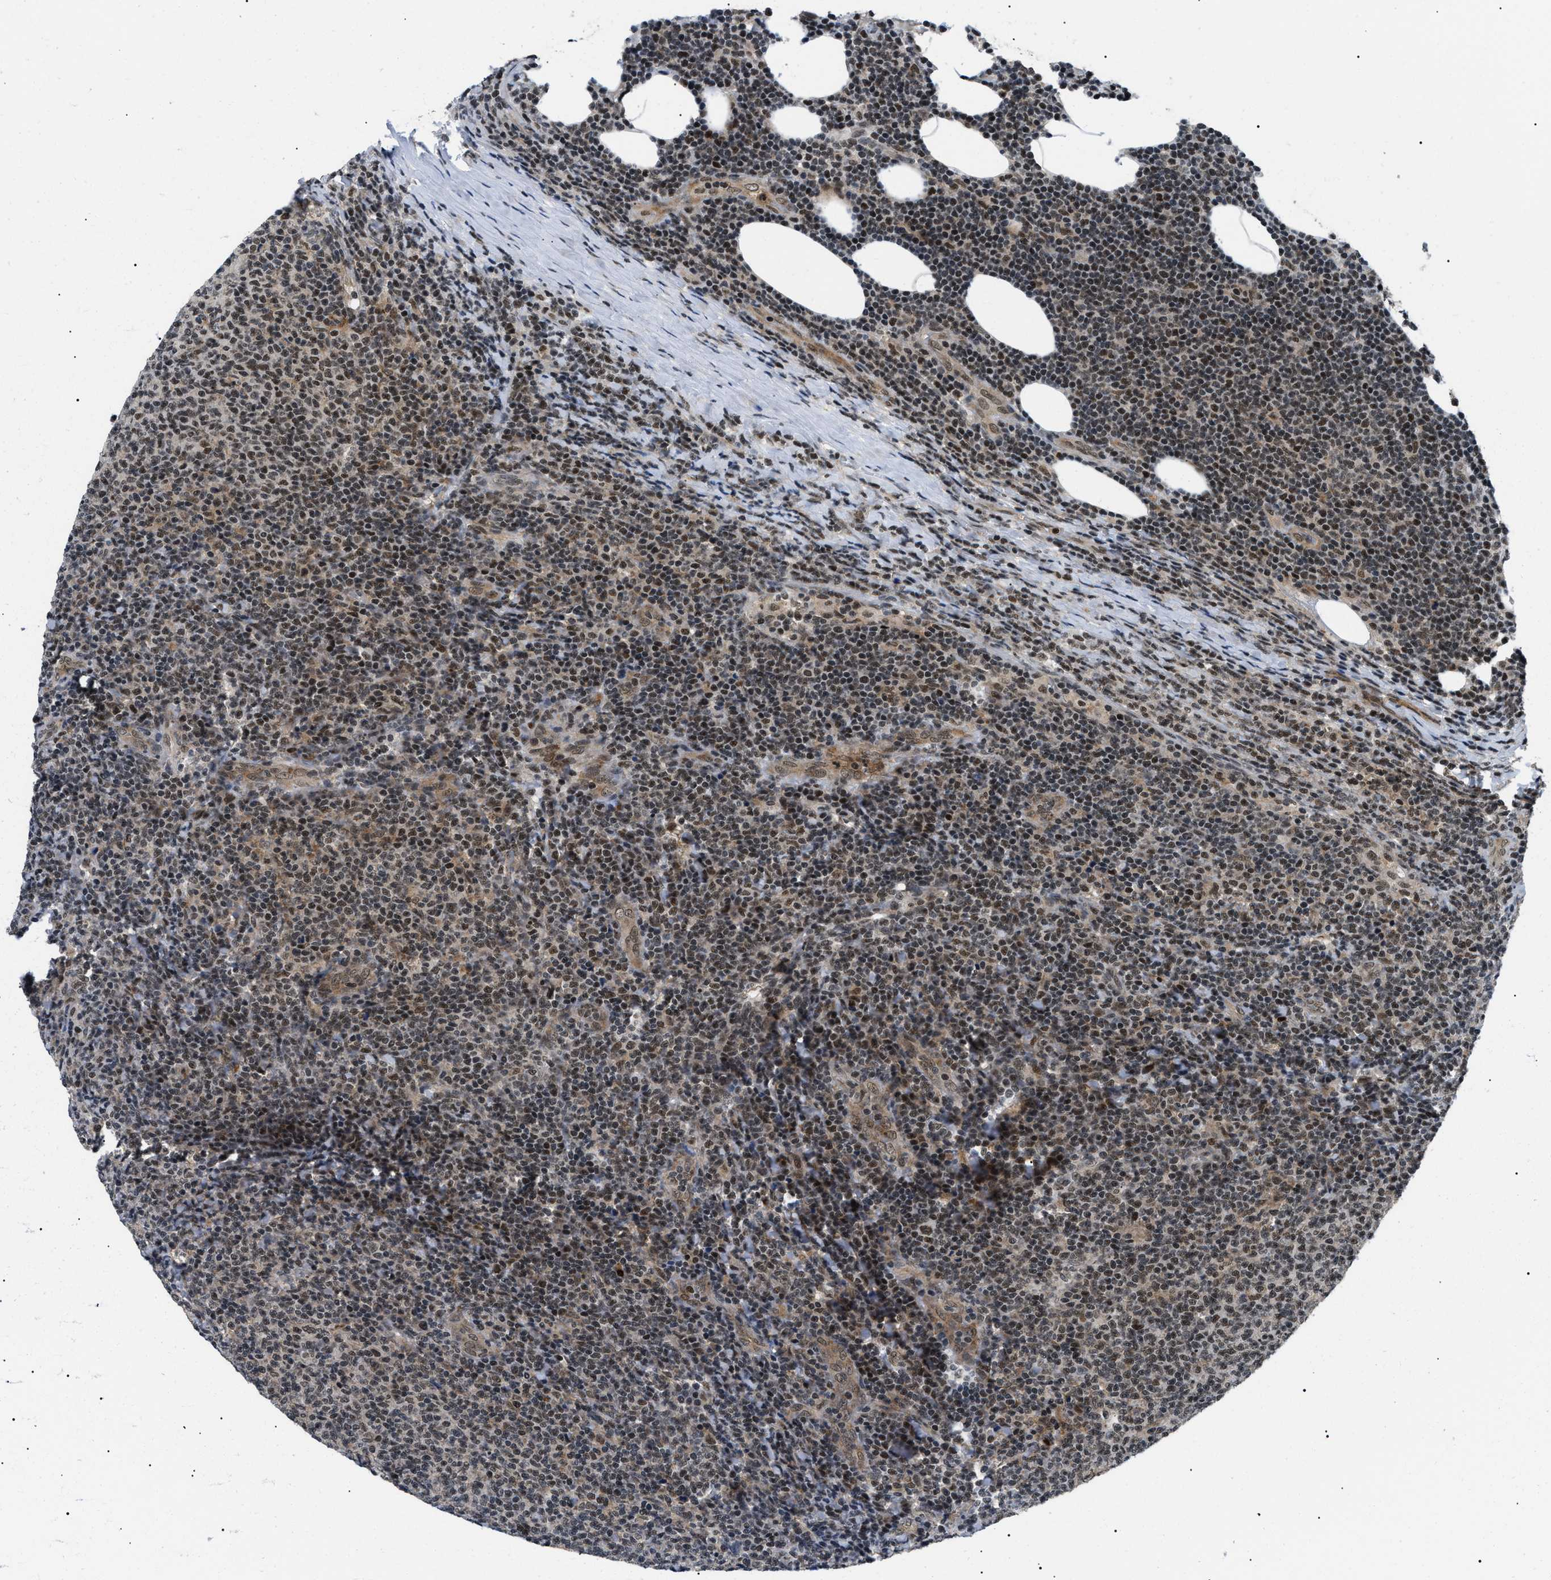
{"staining": {"intensity": "moderate", "quantity": "25%-75%", "location": "nuclear"}, "tissue": "lymphoma", "cell_type": "Tumor cells", "image_type": "cancer", "snomed": [{"axis": "morphology", "description": "Malignant lymphoma, non-Hodgkin's type, Low grade"}, {"axis": "topography", "description": "Lymph node"}], "caption": "About 25%-75% of tumor cells in human lymphoma exhibit moderate nuclear protein positivity as visualized by brown immunohistochemical staining.", "gene": "RBM15", "patient": {"sex": "male", "age": 66}}